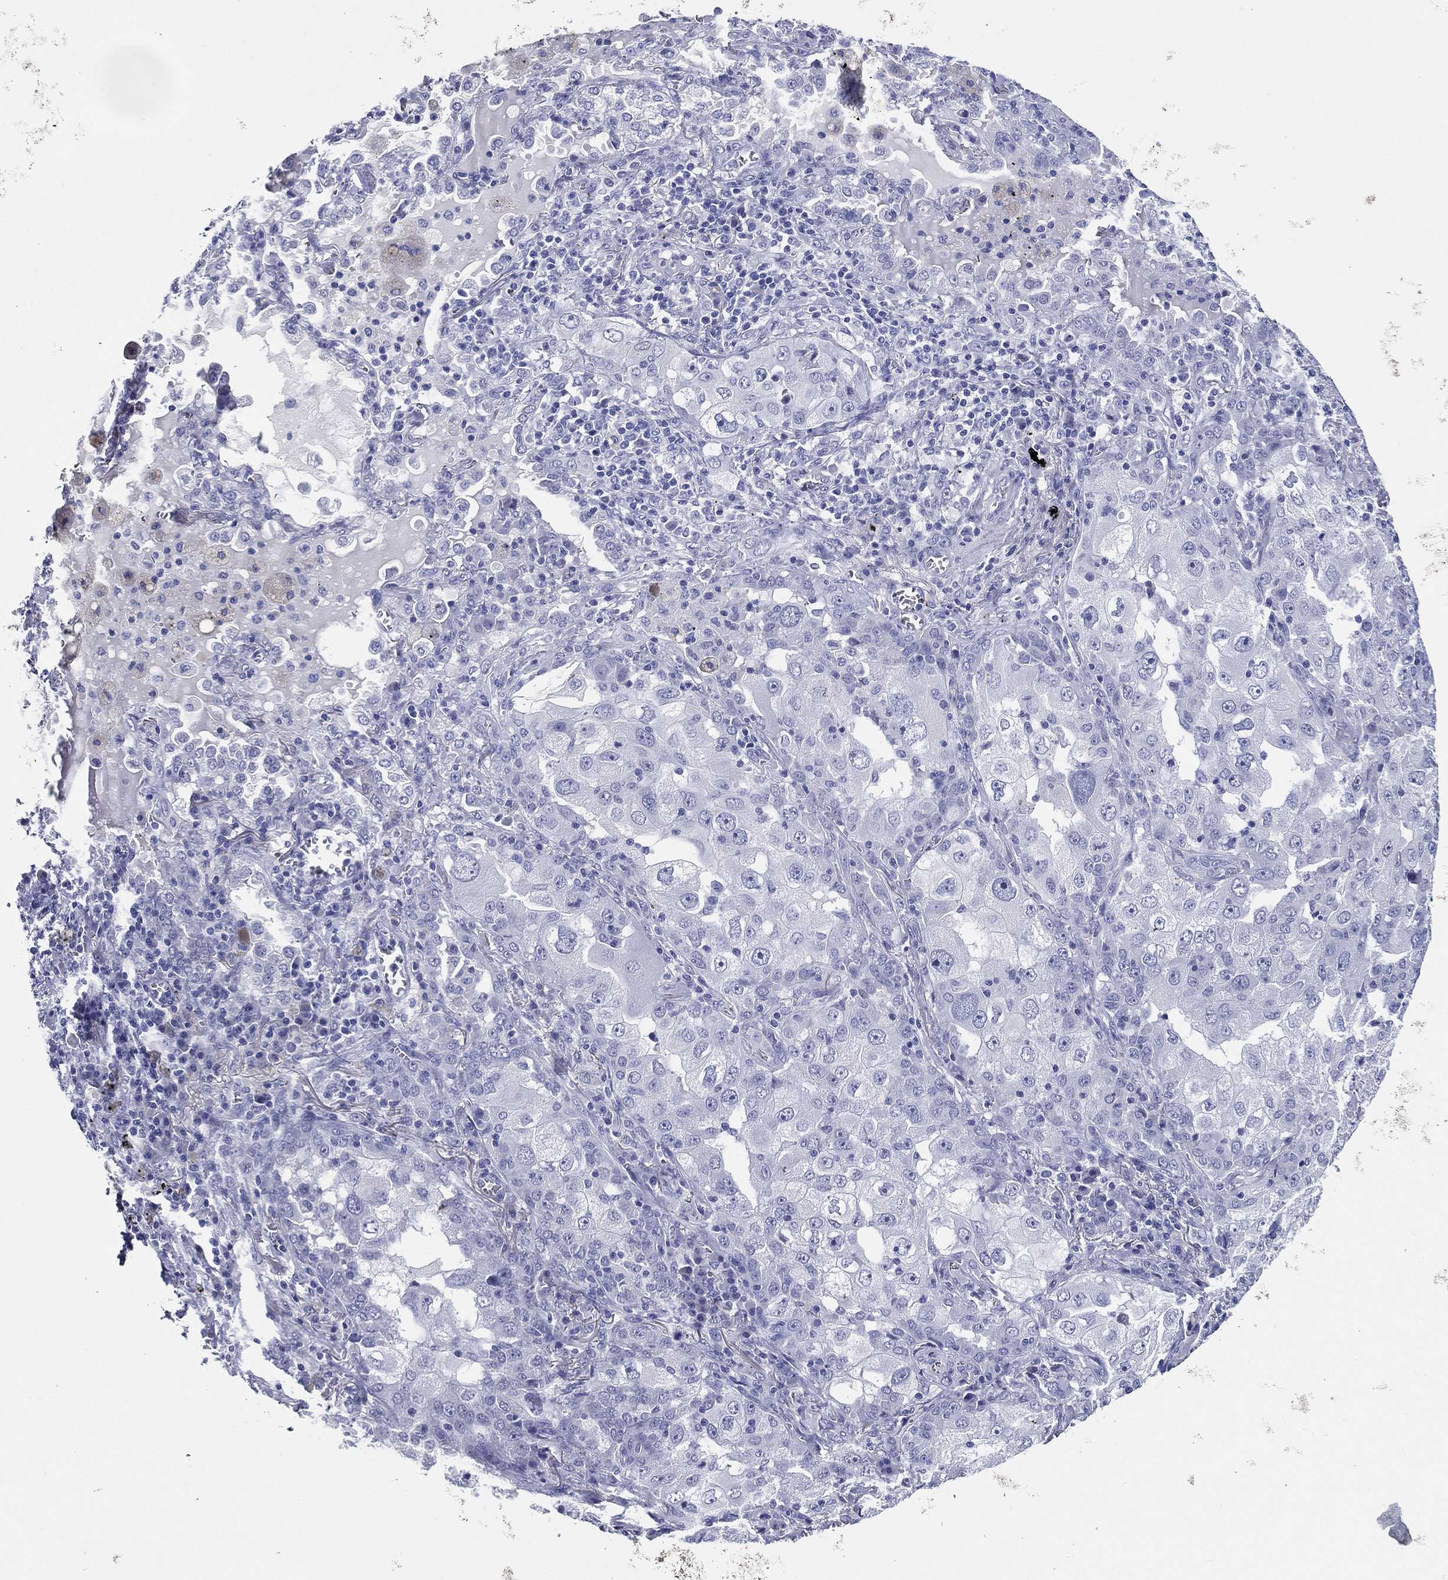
{"staining": {"intensity": "negative", "quantity": "none", "location": "none"}, "tissue": "lung cancer", "cell_type": "Tumor cells", "image_type": "cancer", "snomed": [{"axis": "morphology", "description": "Adenocarcinoma, NOS"}, {"axis": "topography", "description": "Lung"}], "caption": "An IHC image of adenocarcinoma (lung) is shown. There is no staining in tumor cells of adenocarcinoma (lung).", "gene": "TFAP2A", "patient": {"sex": "female", "age": 61}}